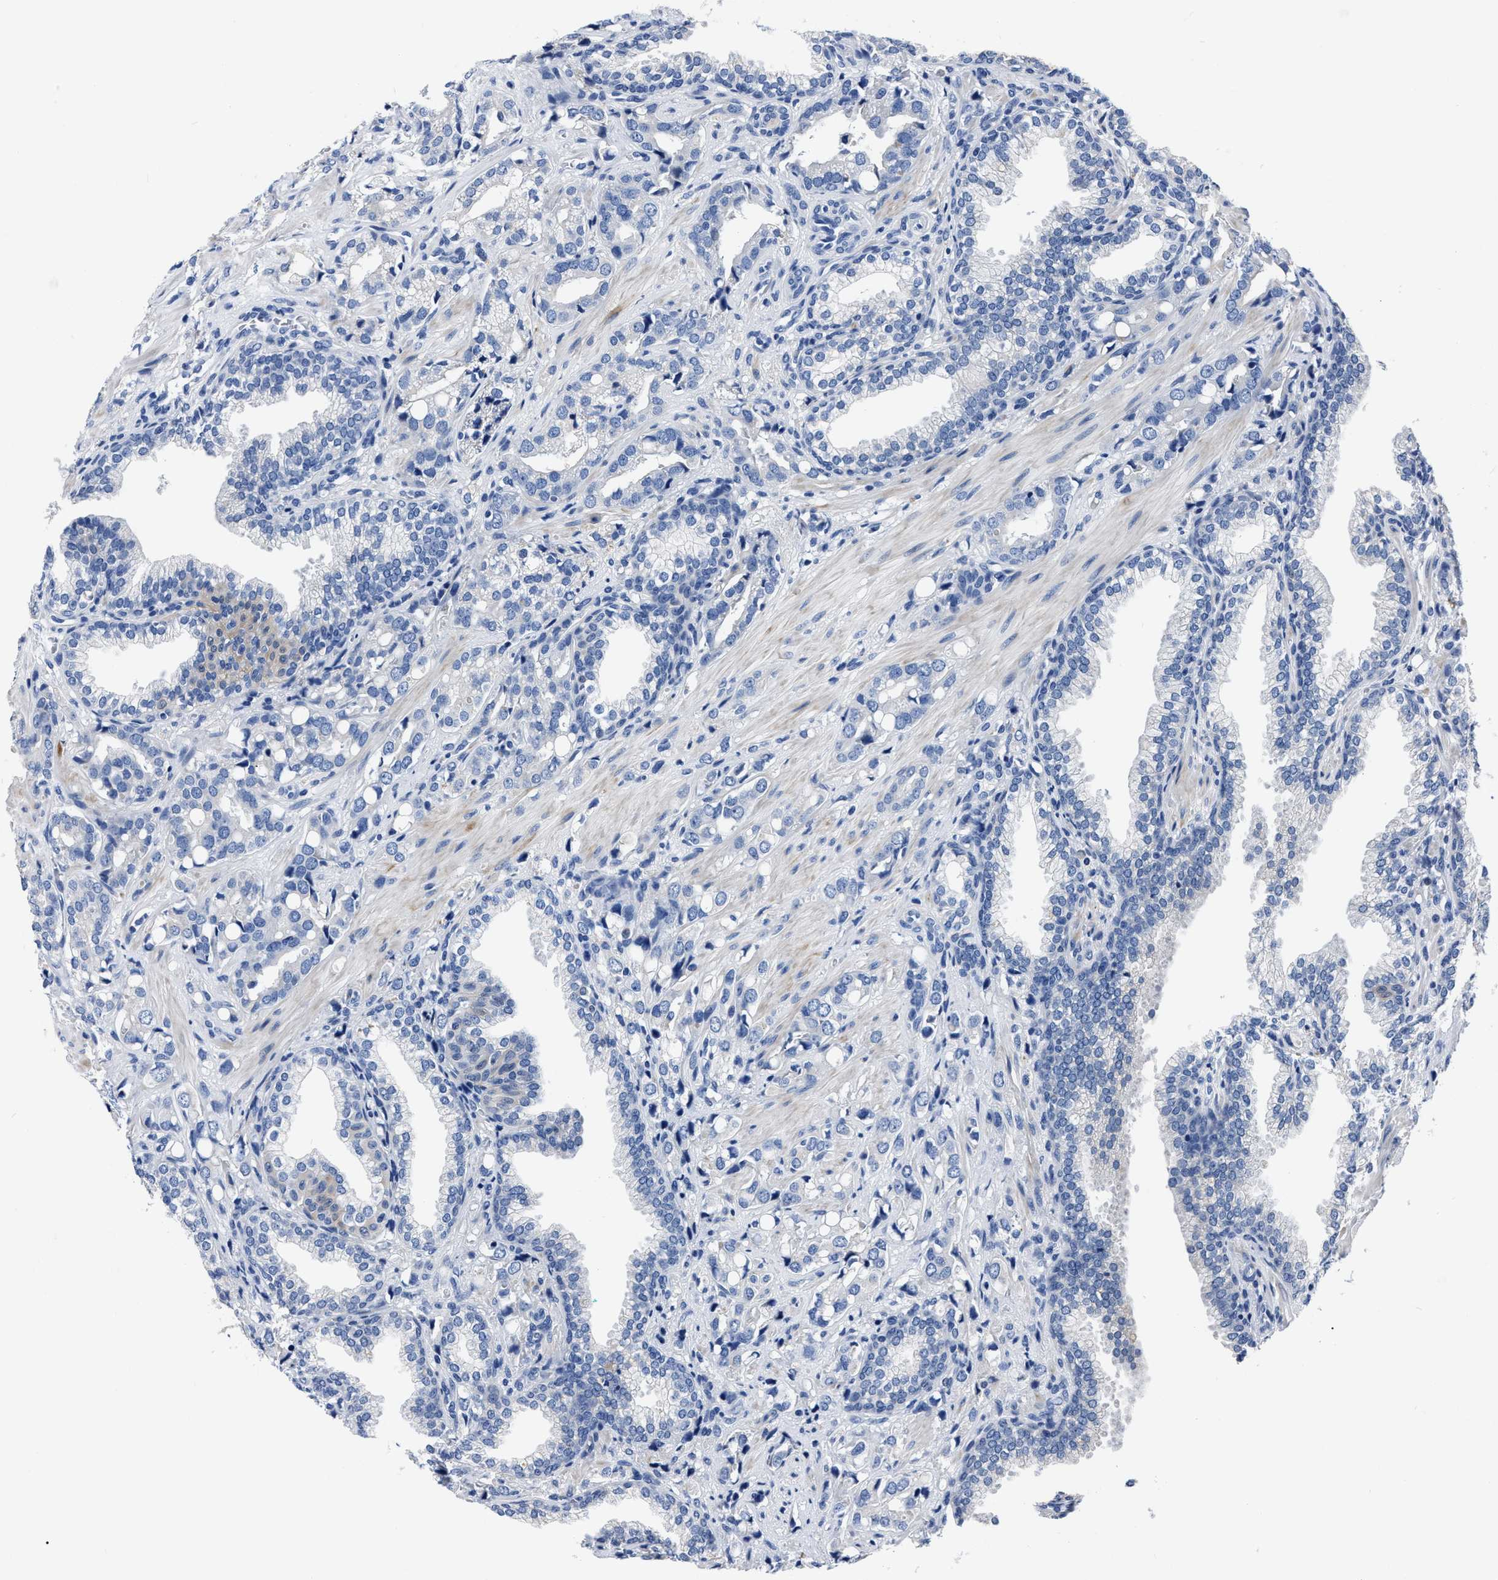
{"staining": {"intensity": "negative", "quantity": "none", "location": "none"}, "tissue": "prostate cancer", "cell_type": "Tumor cells", "image_type": "cancer", "snomed": [{"axis": "morphology", "description": "Adenocarcinoma, High grade"}, {"axis": "topography", "description": "Prostate"}], "caption": "A micrograph of prostate adenocarcinoma (high-grade) stained for a protein exhibits no brown staining in tumor cells. (DAB (3,3'-diaminobenzidine) IHC with hematoxylin counter stain).", "gene": "MOV10L1", "patient": {"sex": "male", "age": 52}}